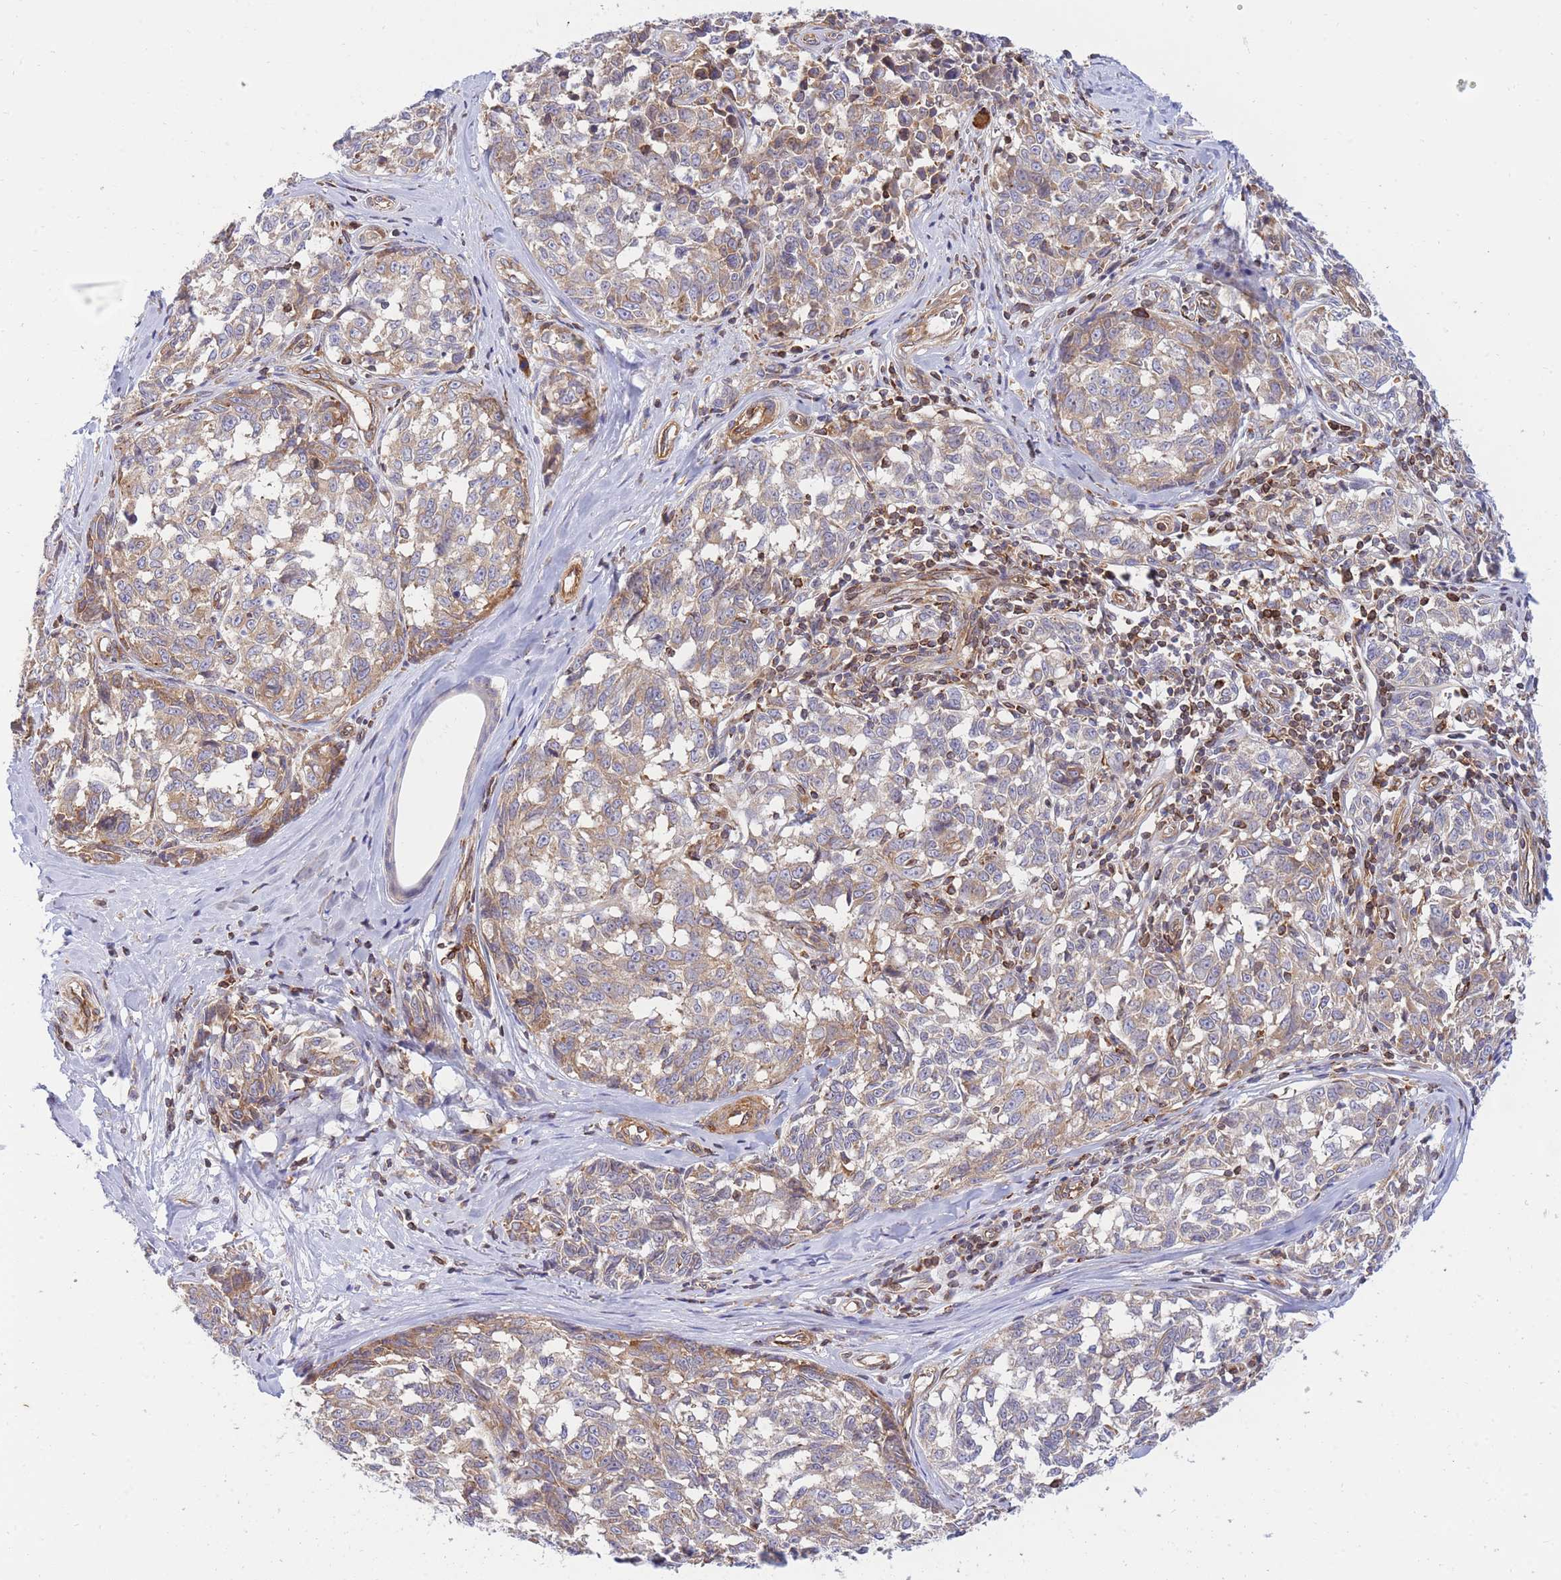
{"staining": {"intensity": "moderate", "quantity": "25%-75%", "location": "cytoplasmic/membranous"}, "tissue": "melanoma", "cell_type": "Tumor cells", "image_type": "cancer", "snomed": [{"axis": "morphology", "description": "Normal tissue, NOS"}, {"axis": "morphology", "description": "Malignant melanoma, NOS"}, {"axis": "topography", "description": "Skin"}], "caption": "The photomicrograph demonstrates staining of malignant melanoma, revealing moderate cytoplasmic/membranous protein positivity (brown color) within tumor cells. (IHC, brightfield microscopy, high magnification).", "gene": "REM1", "patient": {"sex": "female", "age": 64}}